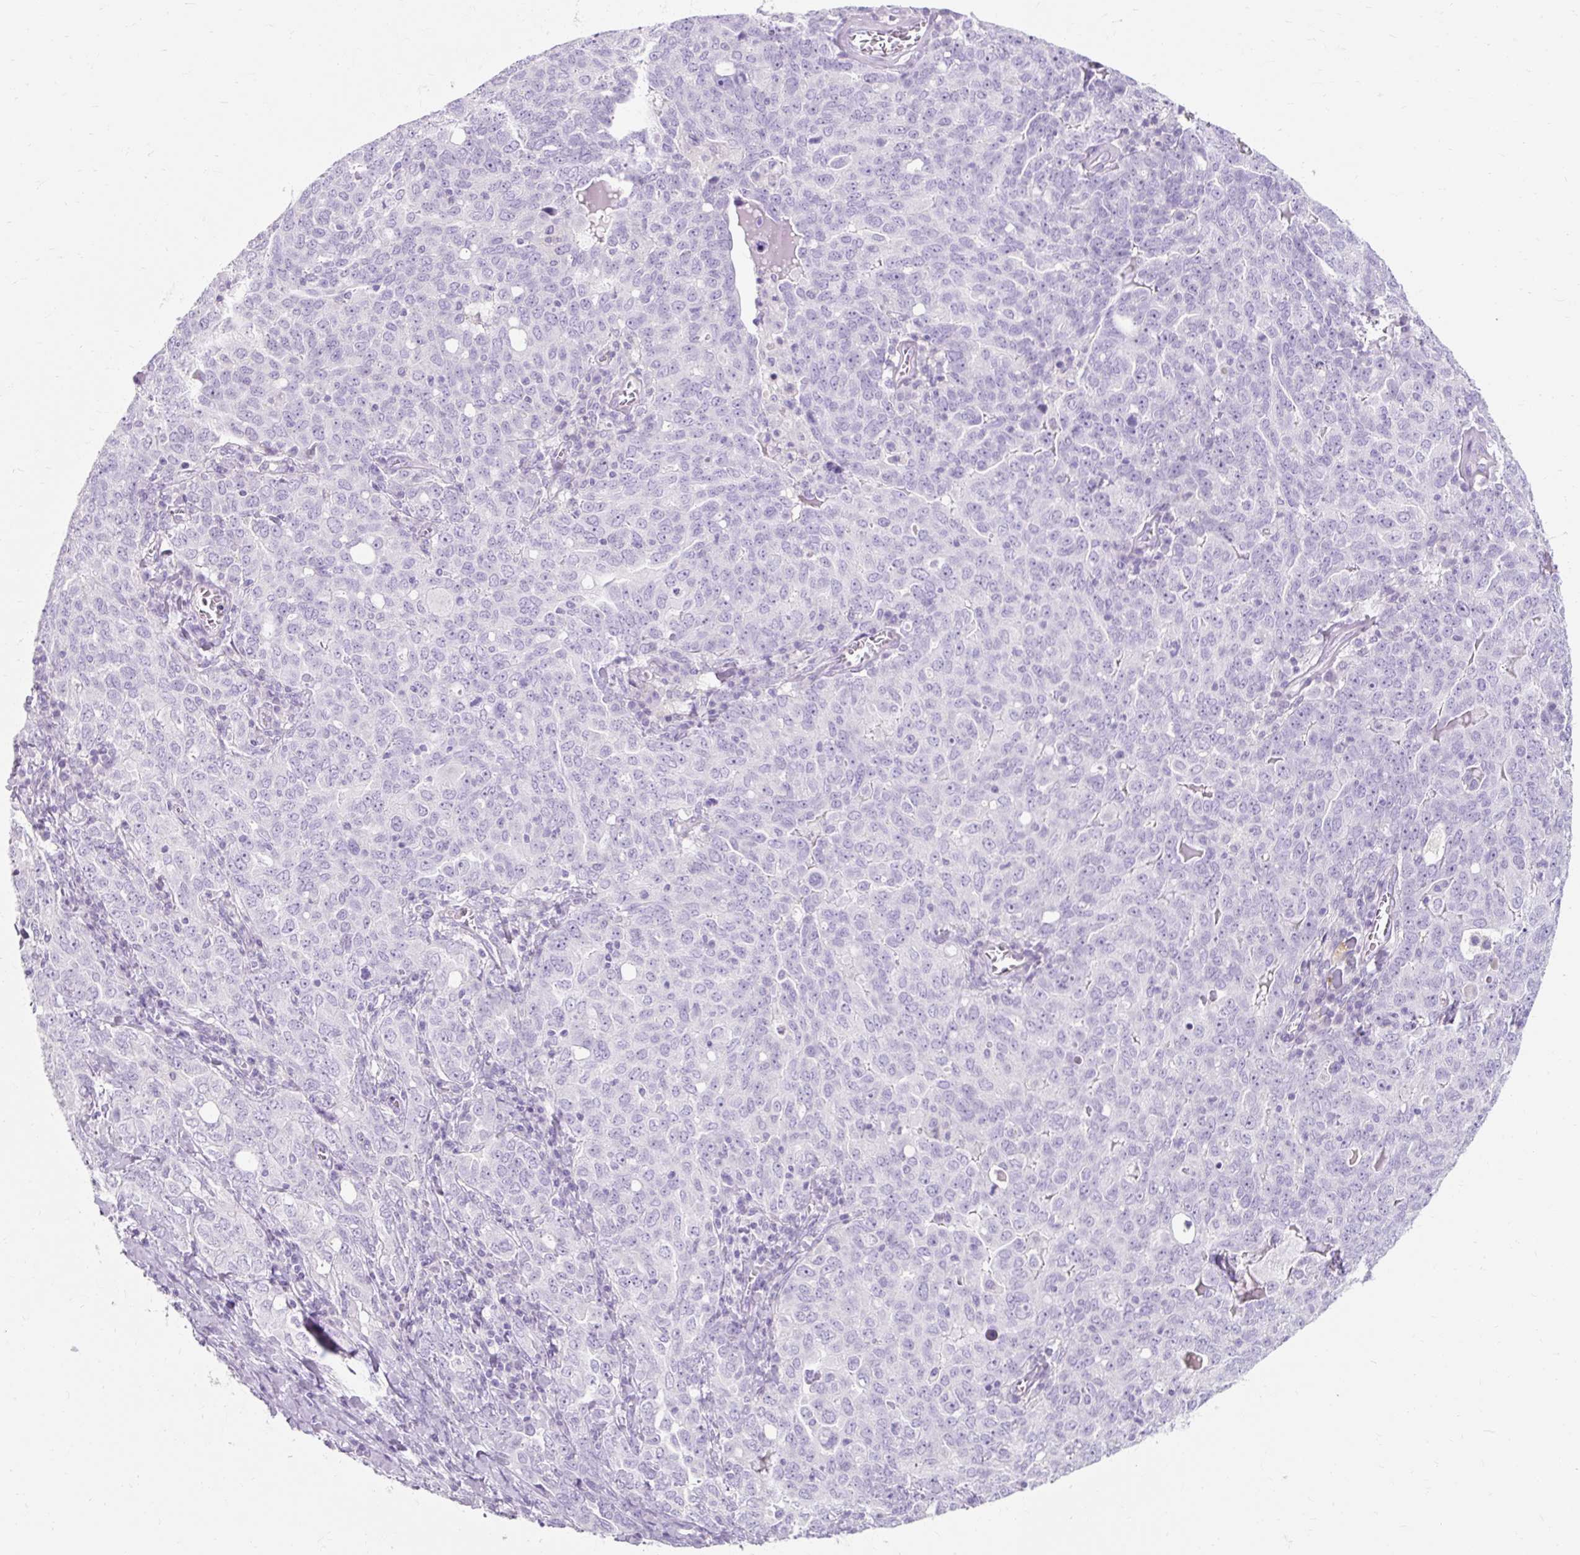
{"staining": {"intensity": "negative", "quantity": "none", "location": "none"}, "tissue": "ovarian cancer", "cell_type": "Tumor cells", "image_type": "cancer", "snomed": [{"axis": "morphology", "description": "Carcinoma, endometroid"}, {"axis": "topography", "description": "Ovary"}], "caption": "This is a photomicrograph of IHC staining of endometroid carcinoma (ovarian), which shows no staining in tumor cells. Brightfield microscopy of IHC stained with DAB (brown) and hematoxylin (blue), captured at high magnification.", "gene": "TMEM213", "patient": {"sex": "female", "age": 62}}